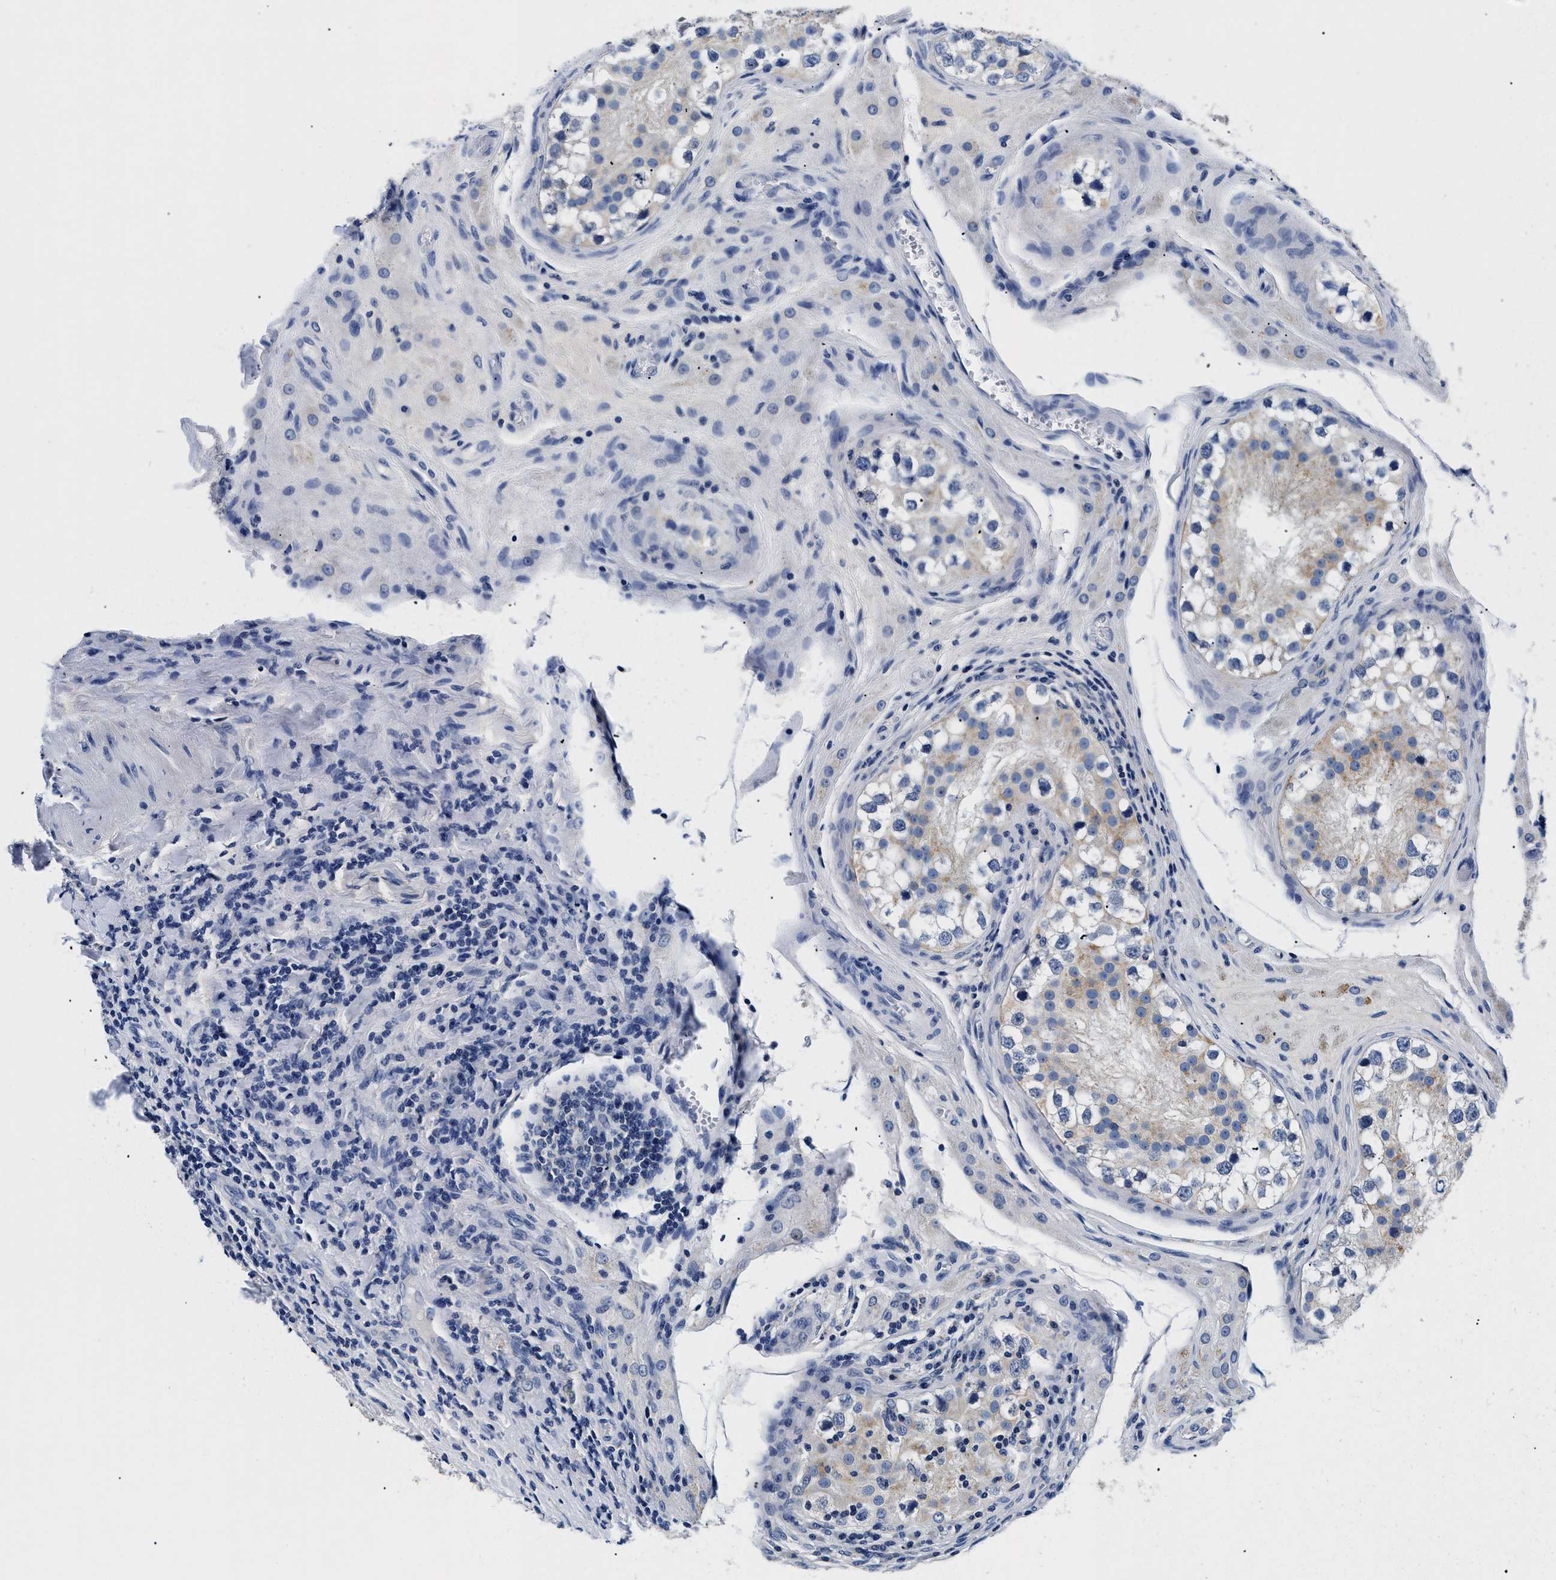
{"staining": {"intensity": "negative", "quantity": "none", "location": "none"}, "tissue": "testis cancer", "cell_type": "Tumor cells", "image_type": "cancer", "snomed": [{"axis": "morphology", "description": "Carcinoma, Embryonal, NOS"}, {"axis": "topography", "description": "Testis"}], "caption": "Testis cancer (embryonal carcinoma) was stained to show a protein in brown. There is no significant expression in tumor cells.", "gene": "MEA1", "patient": {"sex": "male", "age": 21}}